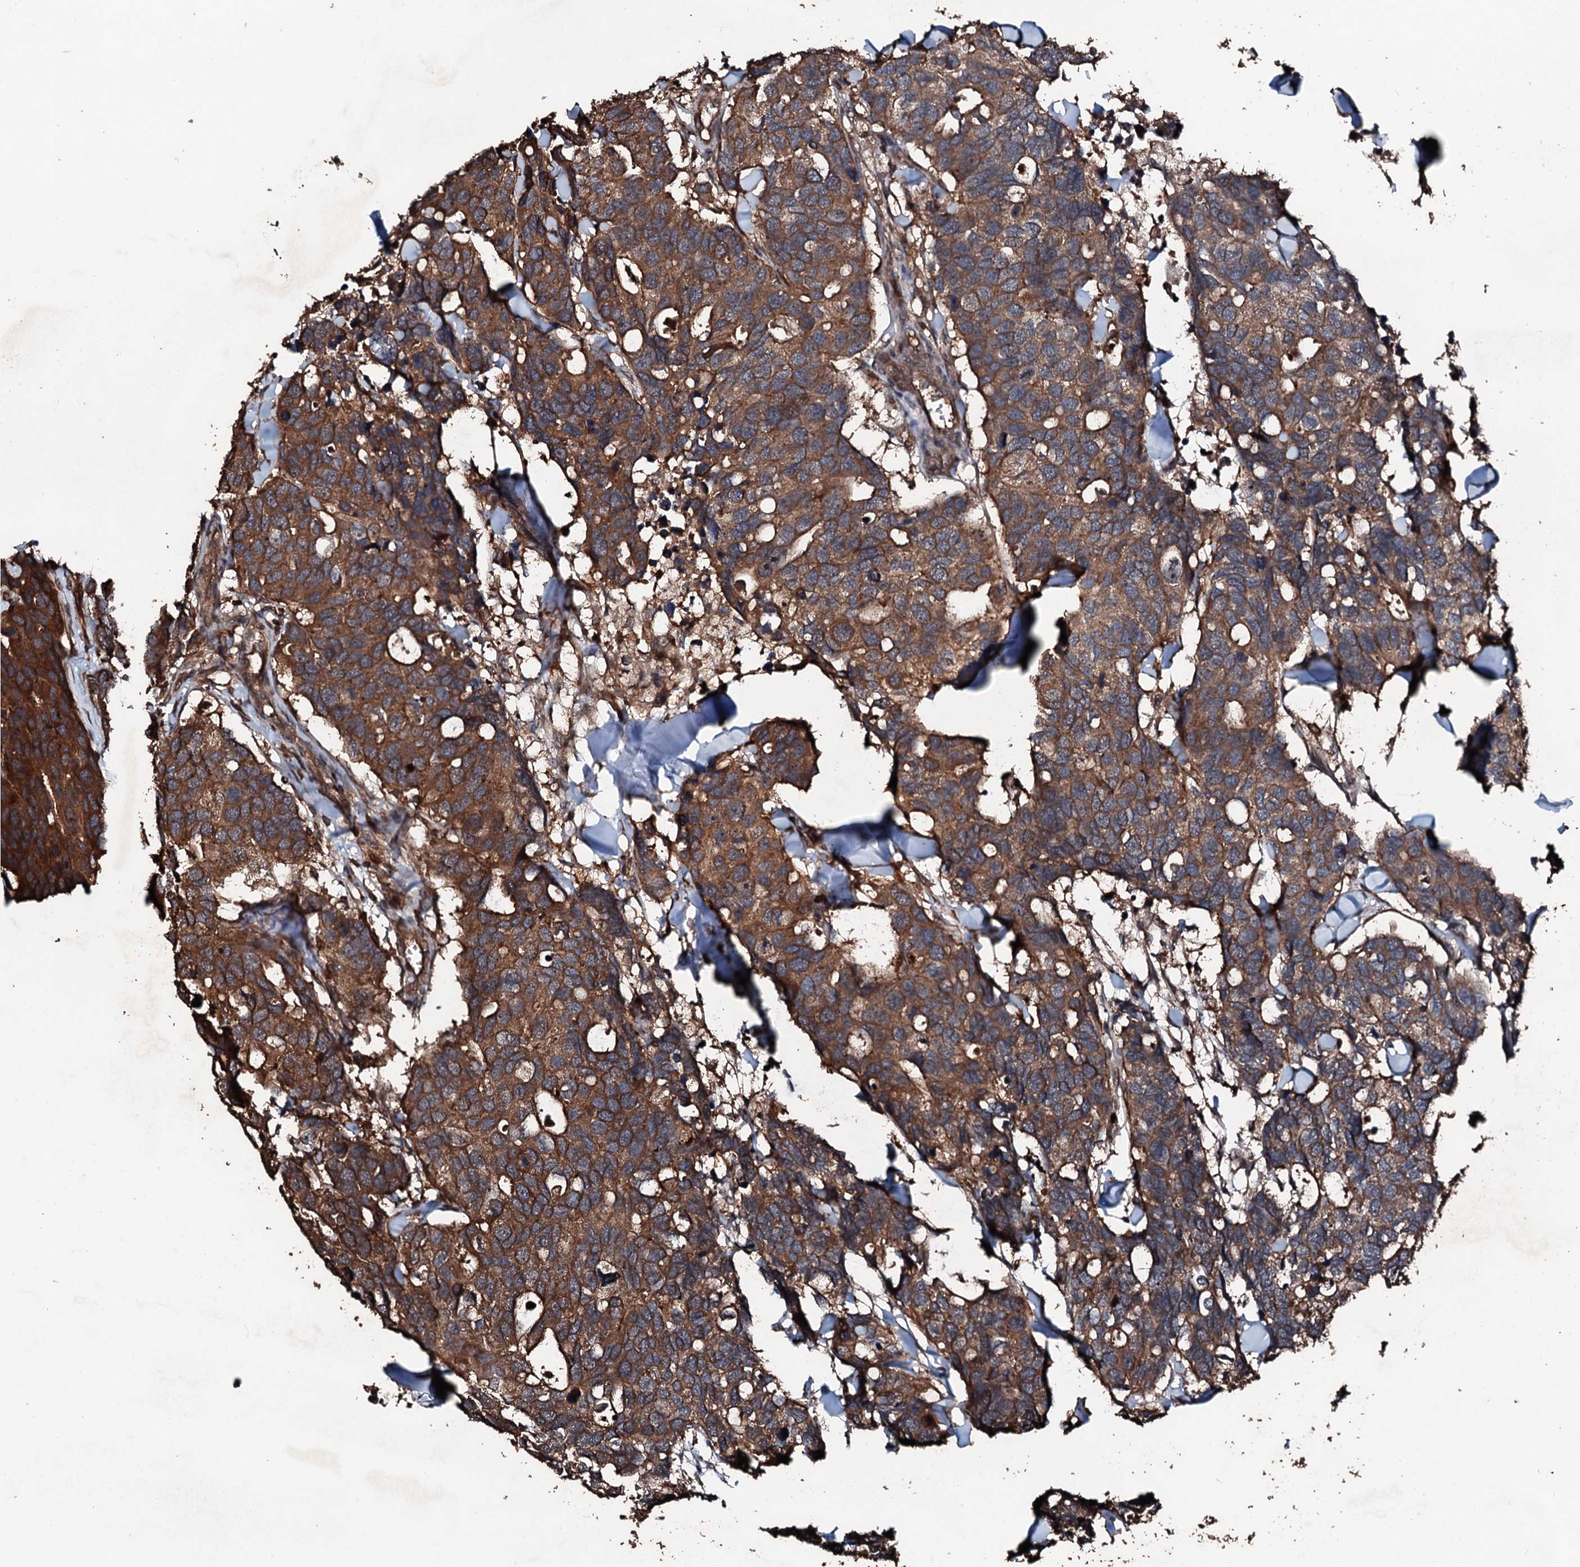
{"staining": {"intensity": "strong", "quantity": ">75%", "location": "cytoplasmic/membranous"}, "tissue": "breast cancer", "cell_type": "Tumor cells", "image_type": "cancer", "snomed": [{"axis": "morphology", "description": "Duct carcinoma"}, {"axis": "topography", "description": "Breast"}], "caption": "A high-resolution image shows IHC staining of invasive ductal carcinoma (breast), which displays strong cytoplasmic/membranous positivity in approximately >75% of tumor cells.", "gene": "KIF18A", "patient": {"sex": "female", "age": 83}}